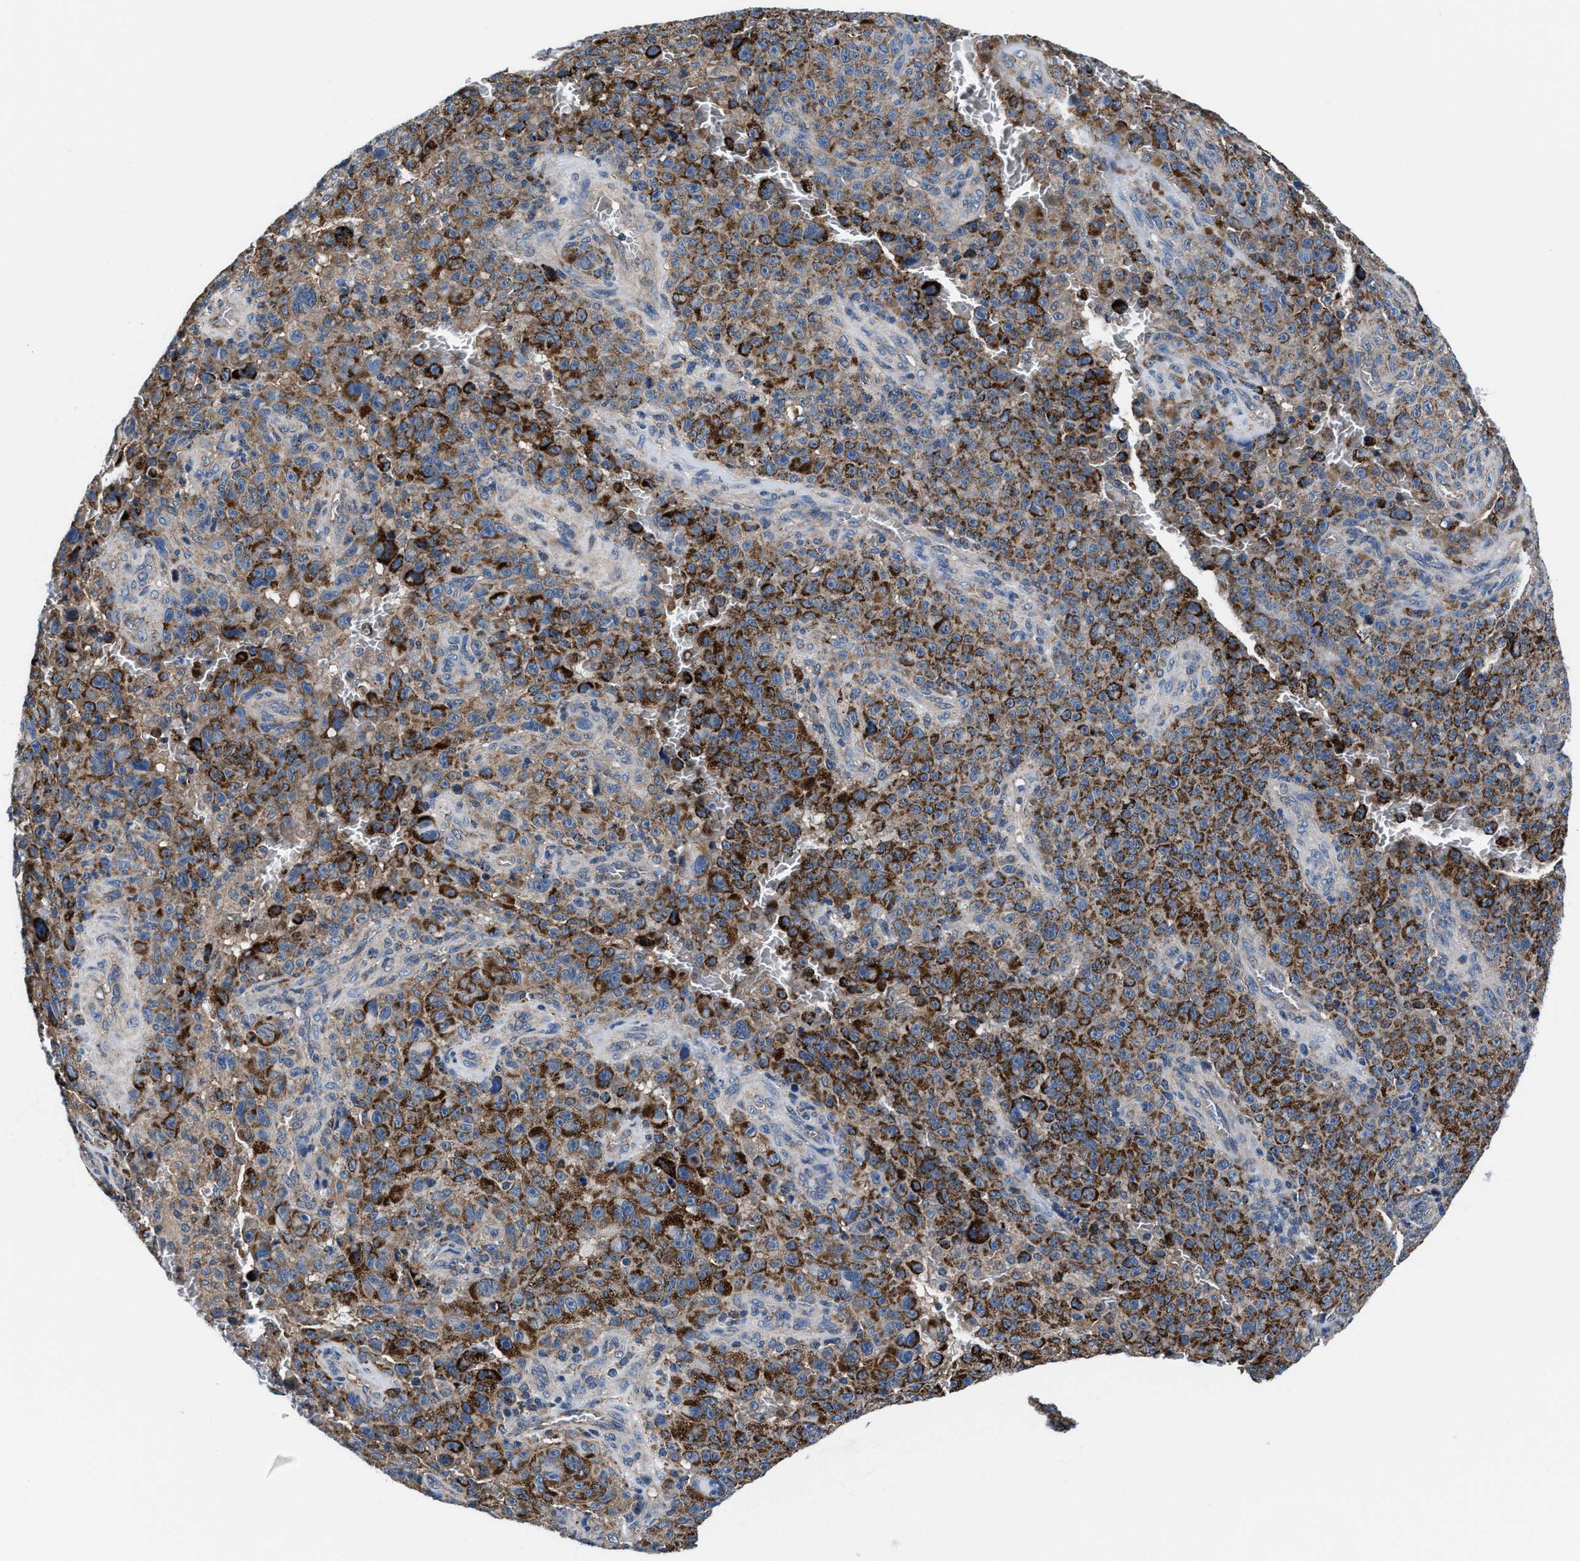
{"staining": {"intensity": "strong", "quantity": ">75%", "location": "cytoplasmic/membranous"}, "tissue": "melanoma", "cell_type": "Tumor cells", "image_type": "cancer", "snomed": [{"axis": "morphology", "description": "Malignant melanoma, NOS"}, {"axis": "topography", "description": "Skin"}], "caption": "This is an image of immunohistochemistry (IHC) staining of malignant melanoma, which shows strong expression in the cytoplasmic/membranous of tumor cells.", "gene": "NKTR", "patient": {"sex": "female", "age": 82}}